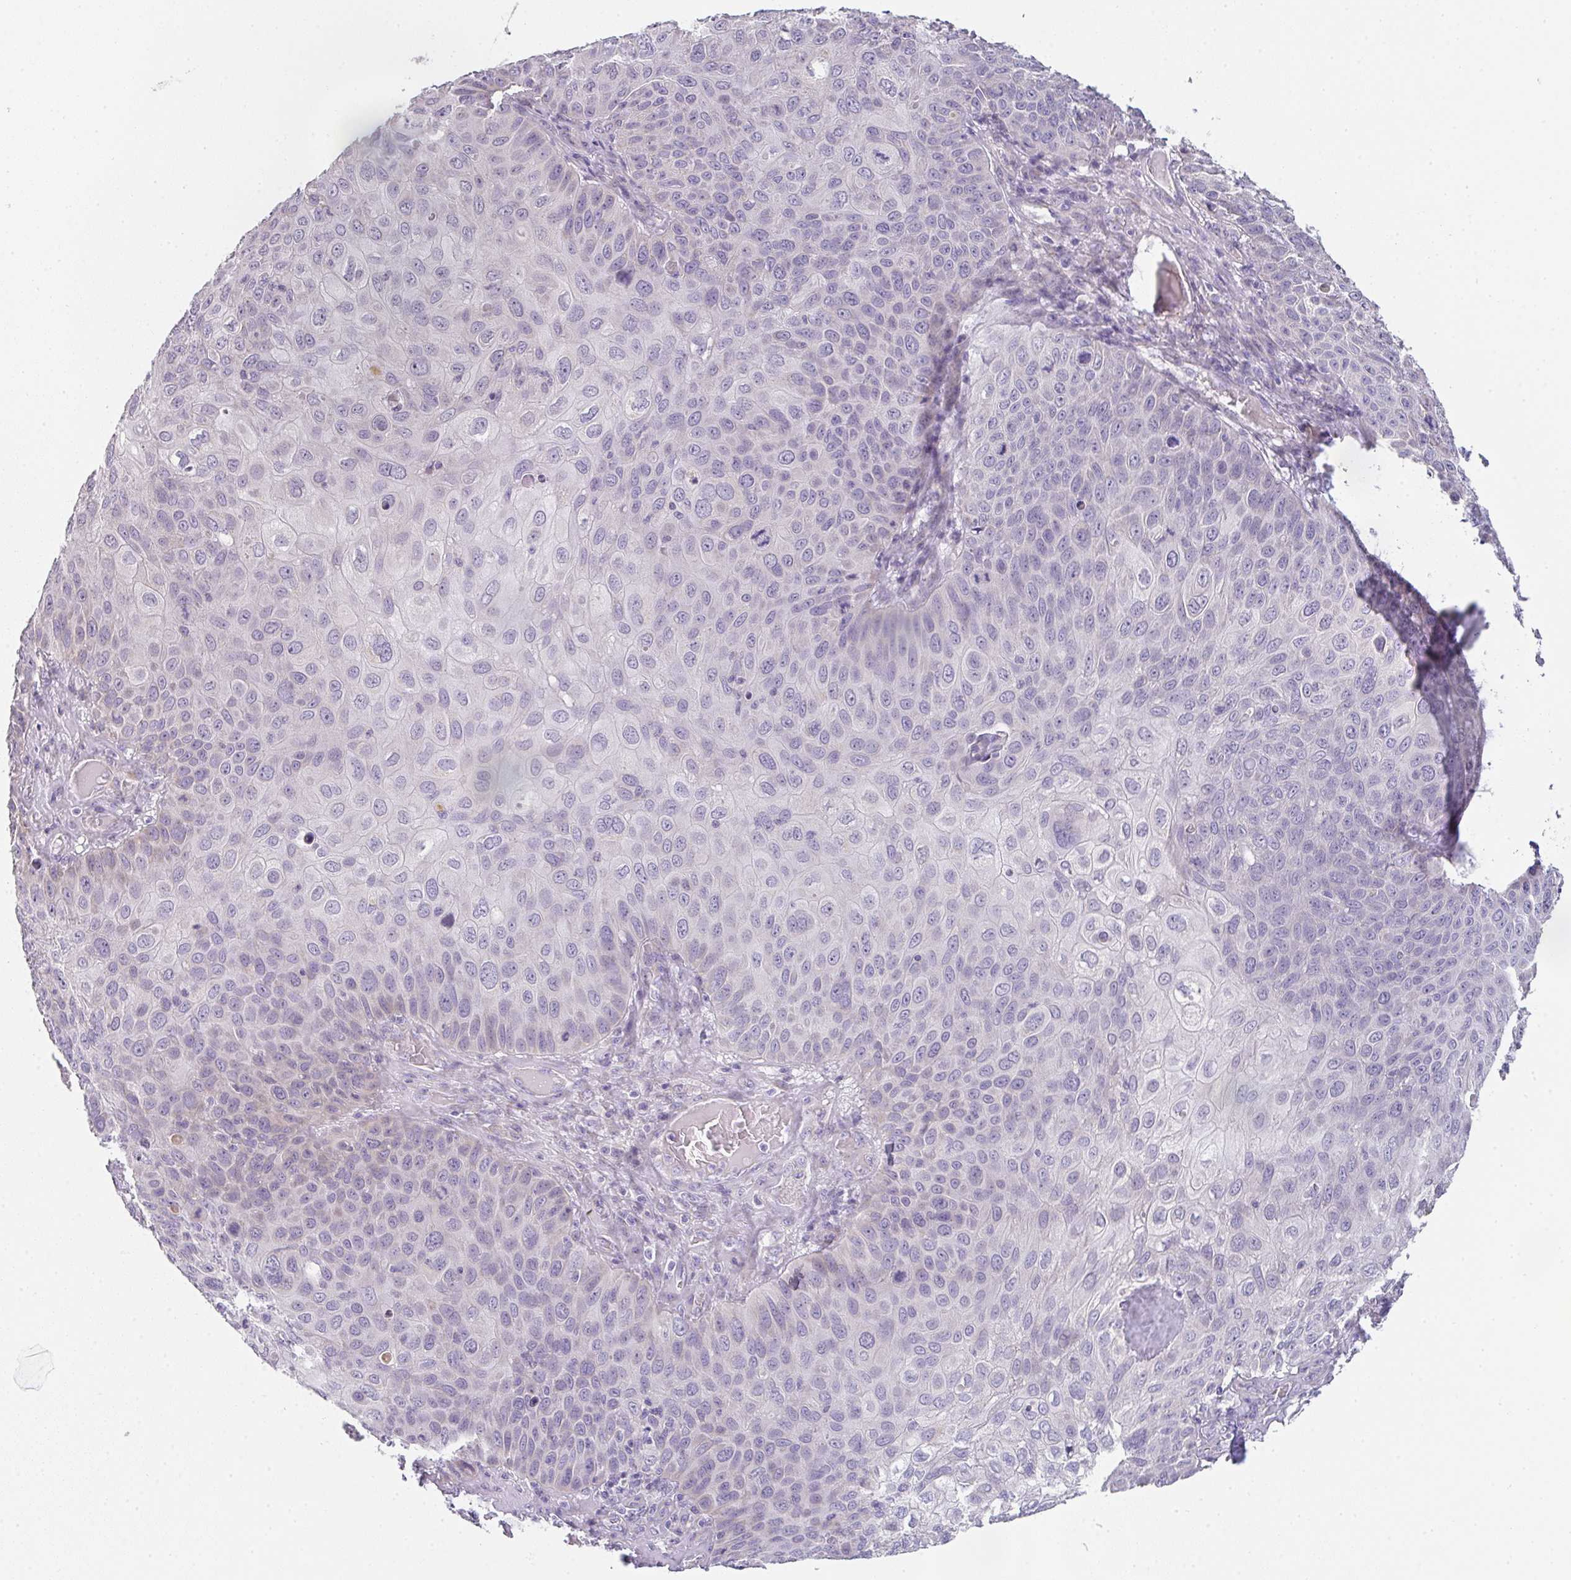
{"staining": {"intensity": "negative", "quantity": "none", "location": "none"}, "tissue": "skin cancer", "cell_type": "Tumor cells", "image_type": "cancer", "snomed": [{"axis": "morphology", "description": "Squamous cell carcinoma, NOS"}, {"axis": "topography", "description": "Skin"}], "caption": "Immunohistochemical staining of squamous cell carcinoma (skin) displays no significant positivity in tumor cells.", "gene": "CACNA1S", "patient": {"sex": "male", "age": 87}}